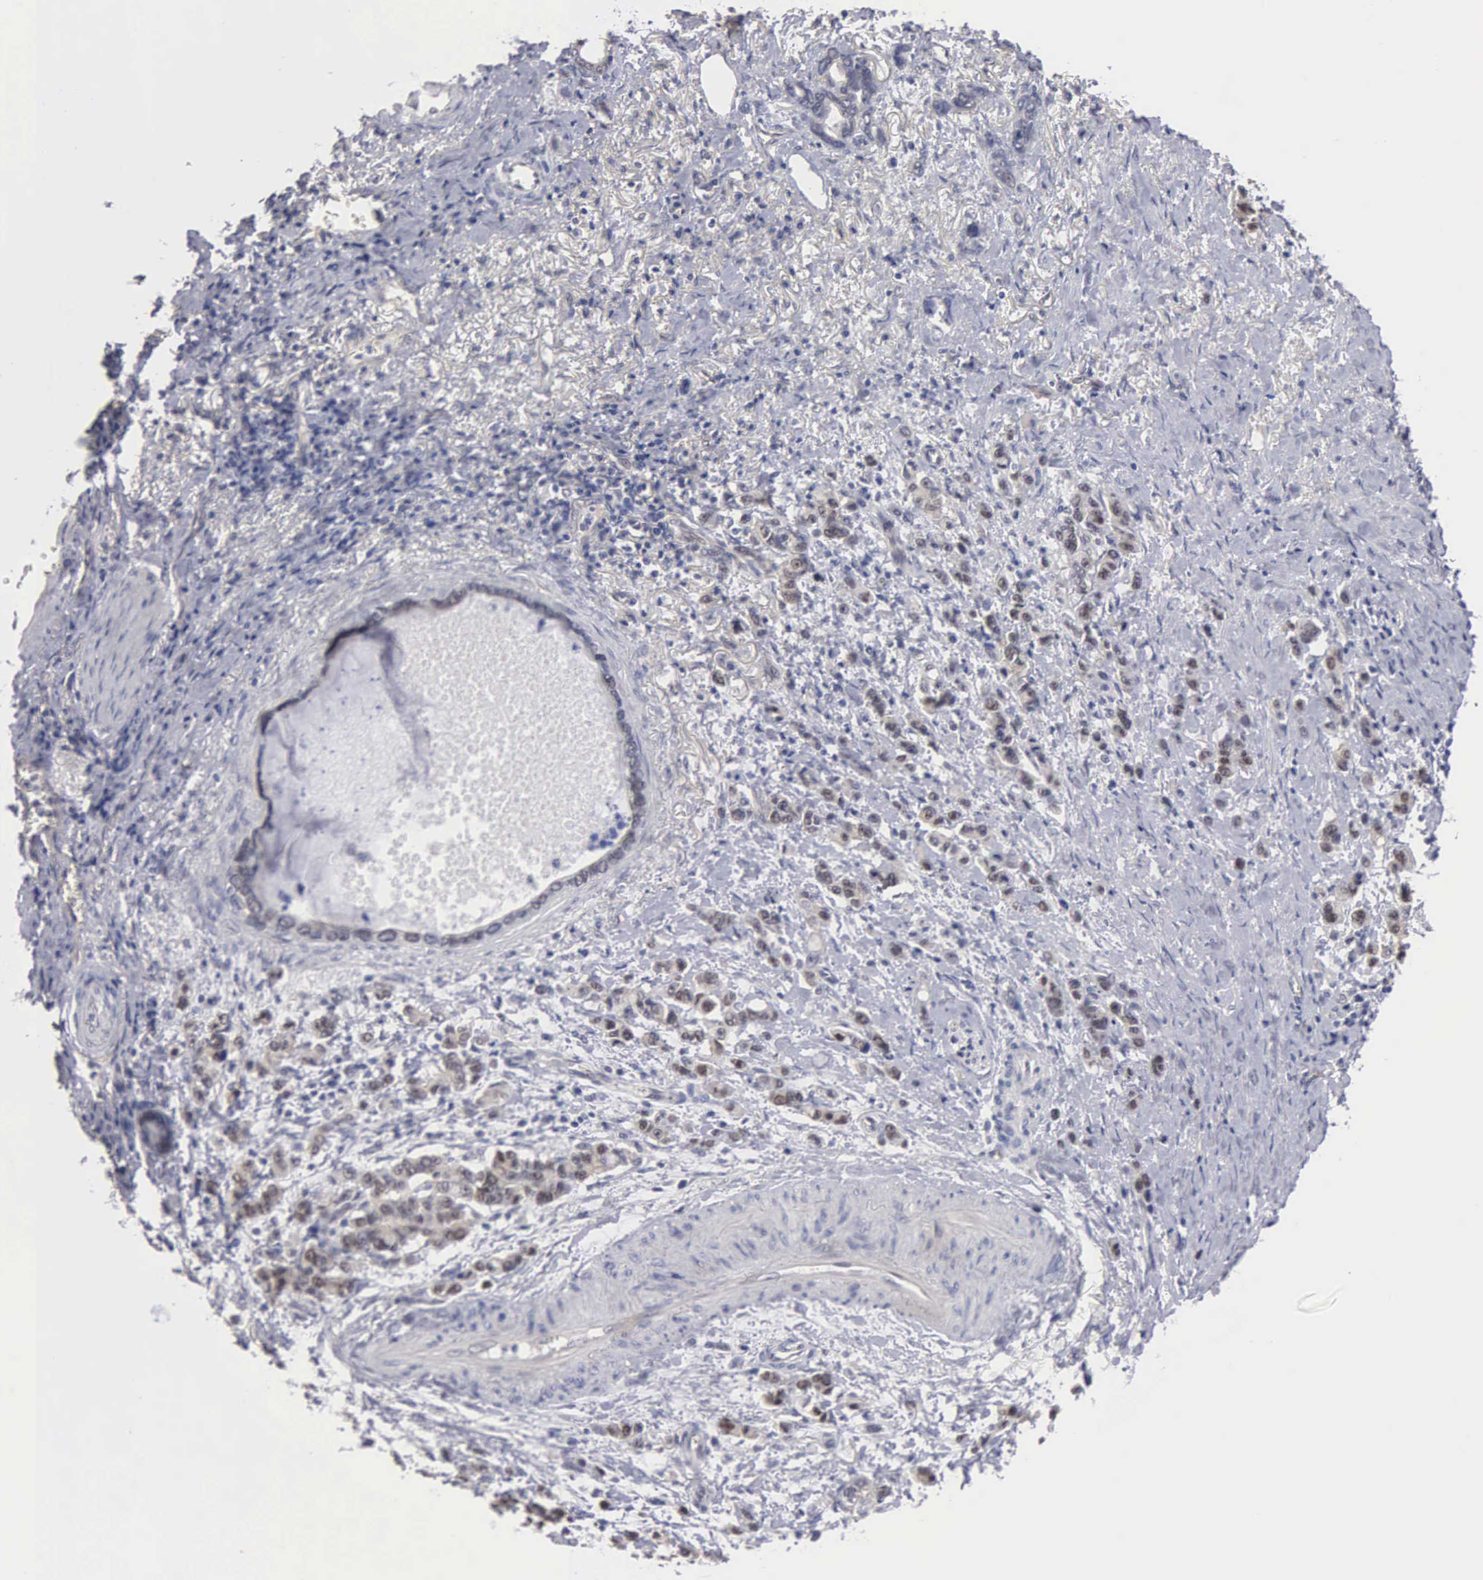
{"staining": {"intensity": "weak", "quantity": "25%-75%", "location": "nuclear"}, "tissue": "stomach cancer", "cell_type": "Tumor cells", "image_type": "cancer", "snomed": [{"axis": "morphology", "description": "Adenocarcinoma, NOS"}, {"axis": "topography", "description": "Stomach"}], "caption": "Weak nuclear positivity is seen in about 25%-75% of tumor cells in stomach adenocarcinoma. The protein is shown in brown color, while the nuclei are stained blue.", "gene": "ZBTB33", "patient": {"sex": "male", "age": 78}}